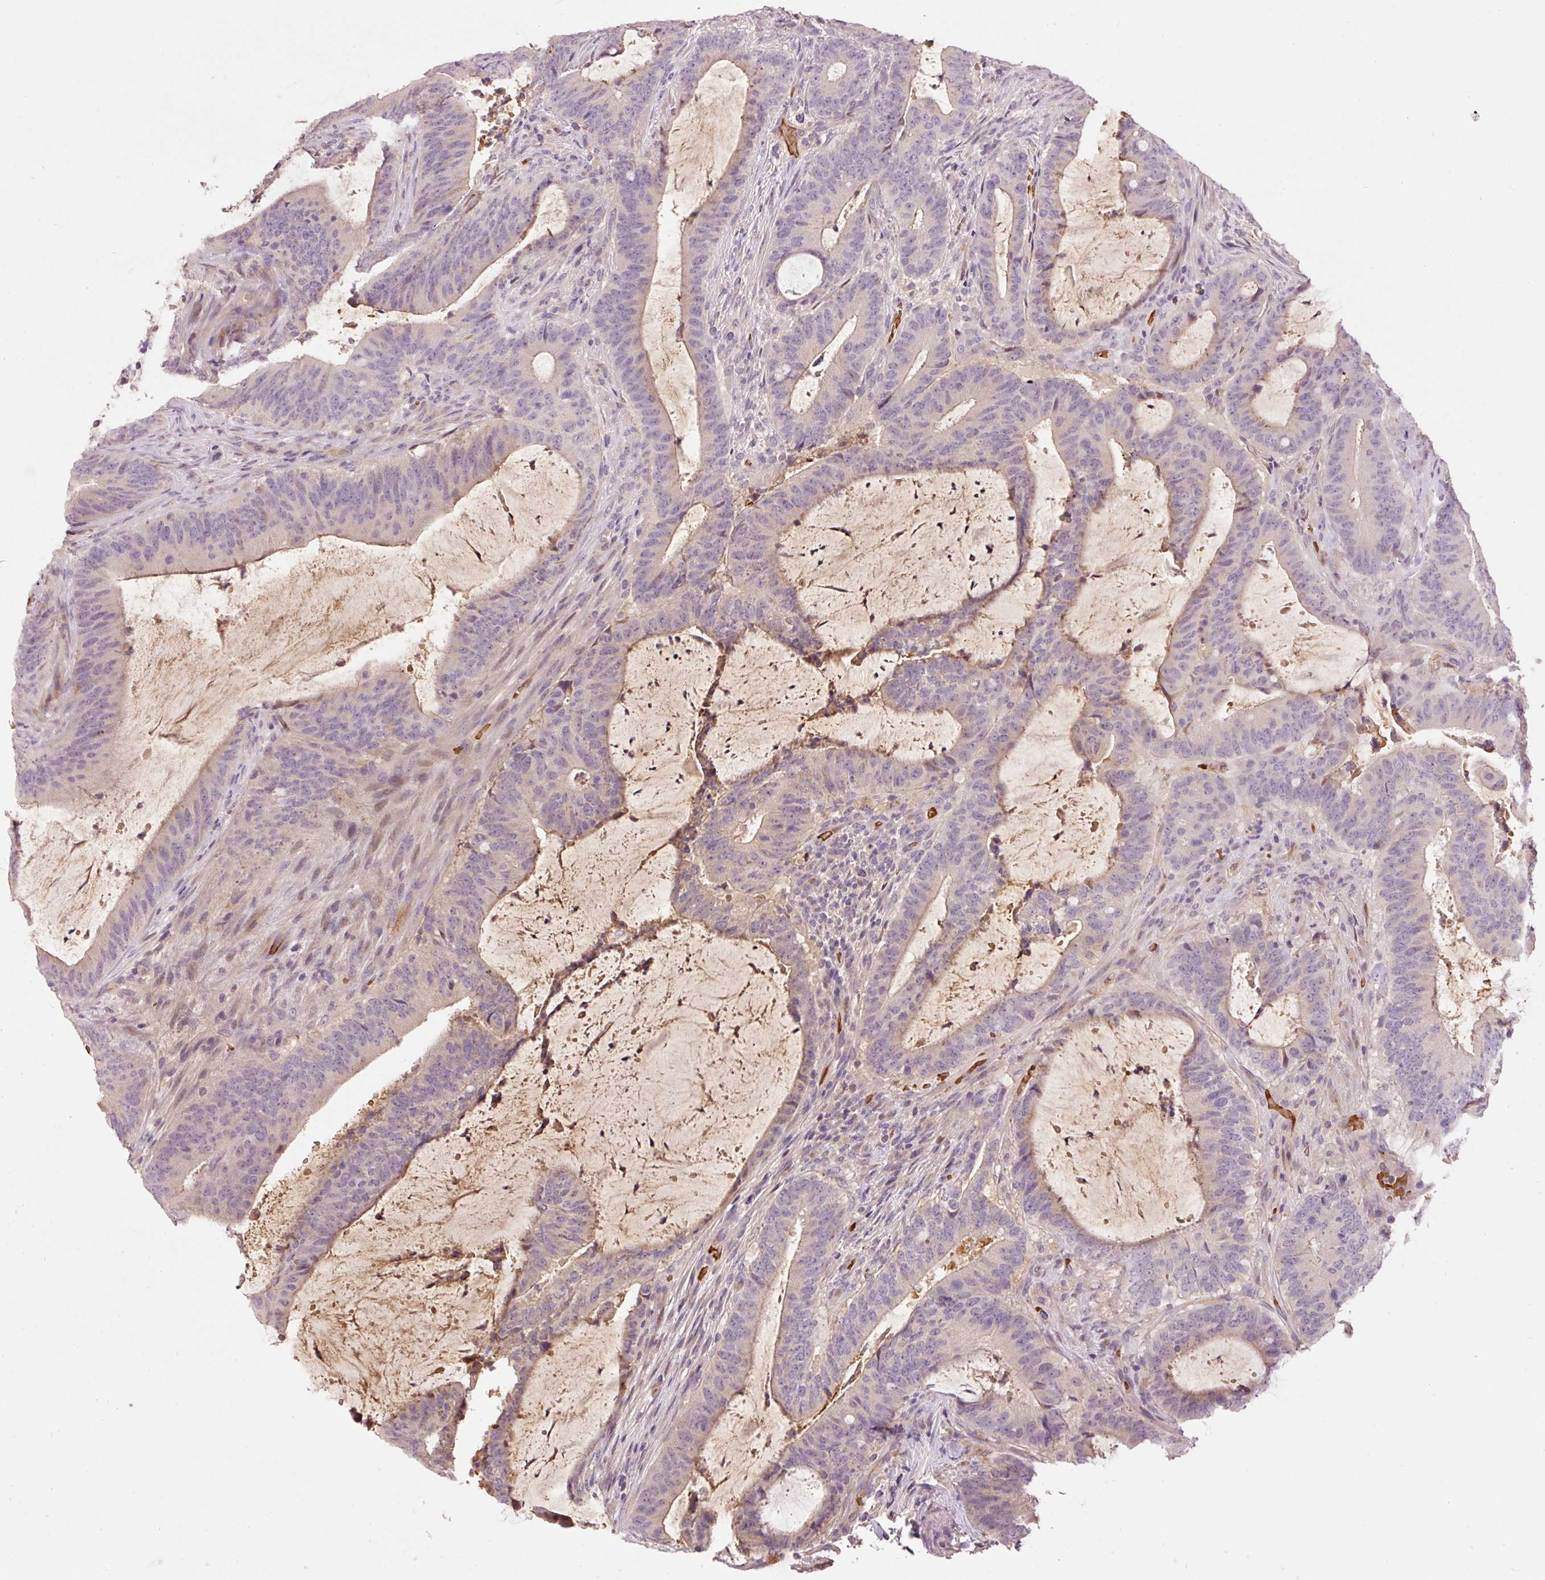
{"staining": {"intensity": "negative", "quantity": "none", "location": "none"}, "tissue": "colorectal cancer", "cell_type": "Tumor cells", "image_type": "cancer", "snomed": [{"axis": "morphology", "description": "Adenocarcinoma, NOS"}, {"axis": "topography", "description": "Colon"}], "caption": "IHC histopathology image of human colorectal cancer stained for a protein (brown), which demonstrates no positivity in tumor cells. (DAB IHC visualized using brightfield microscopy, high magnification).", "gene": "CMTM8", "patient": {"sex": "female", "age": 43}}